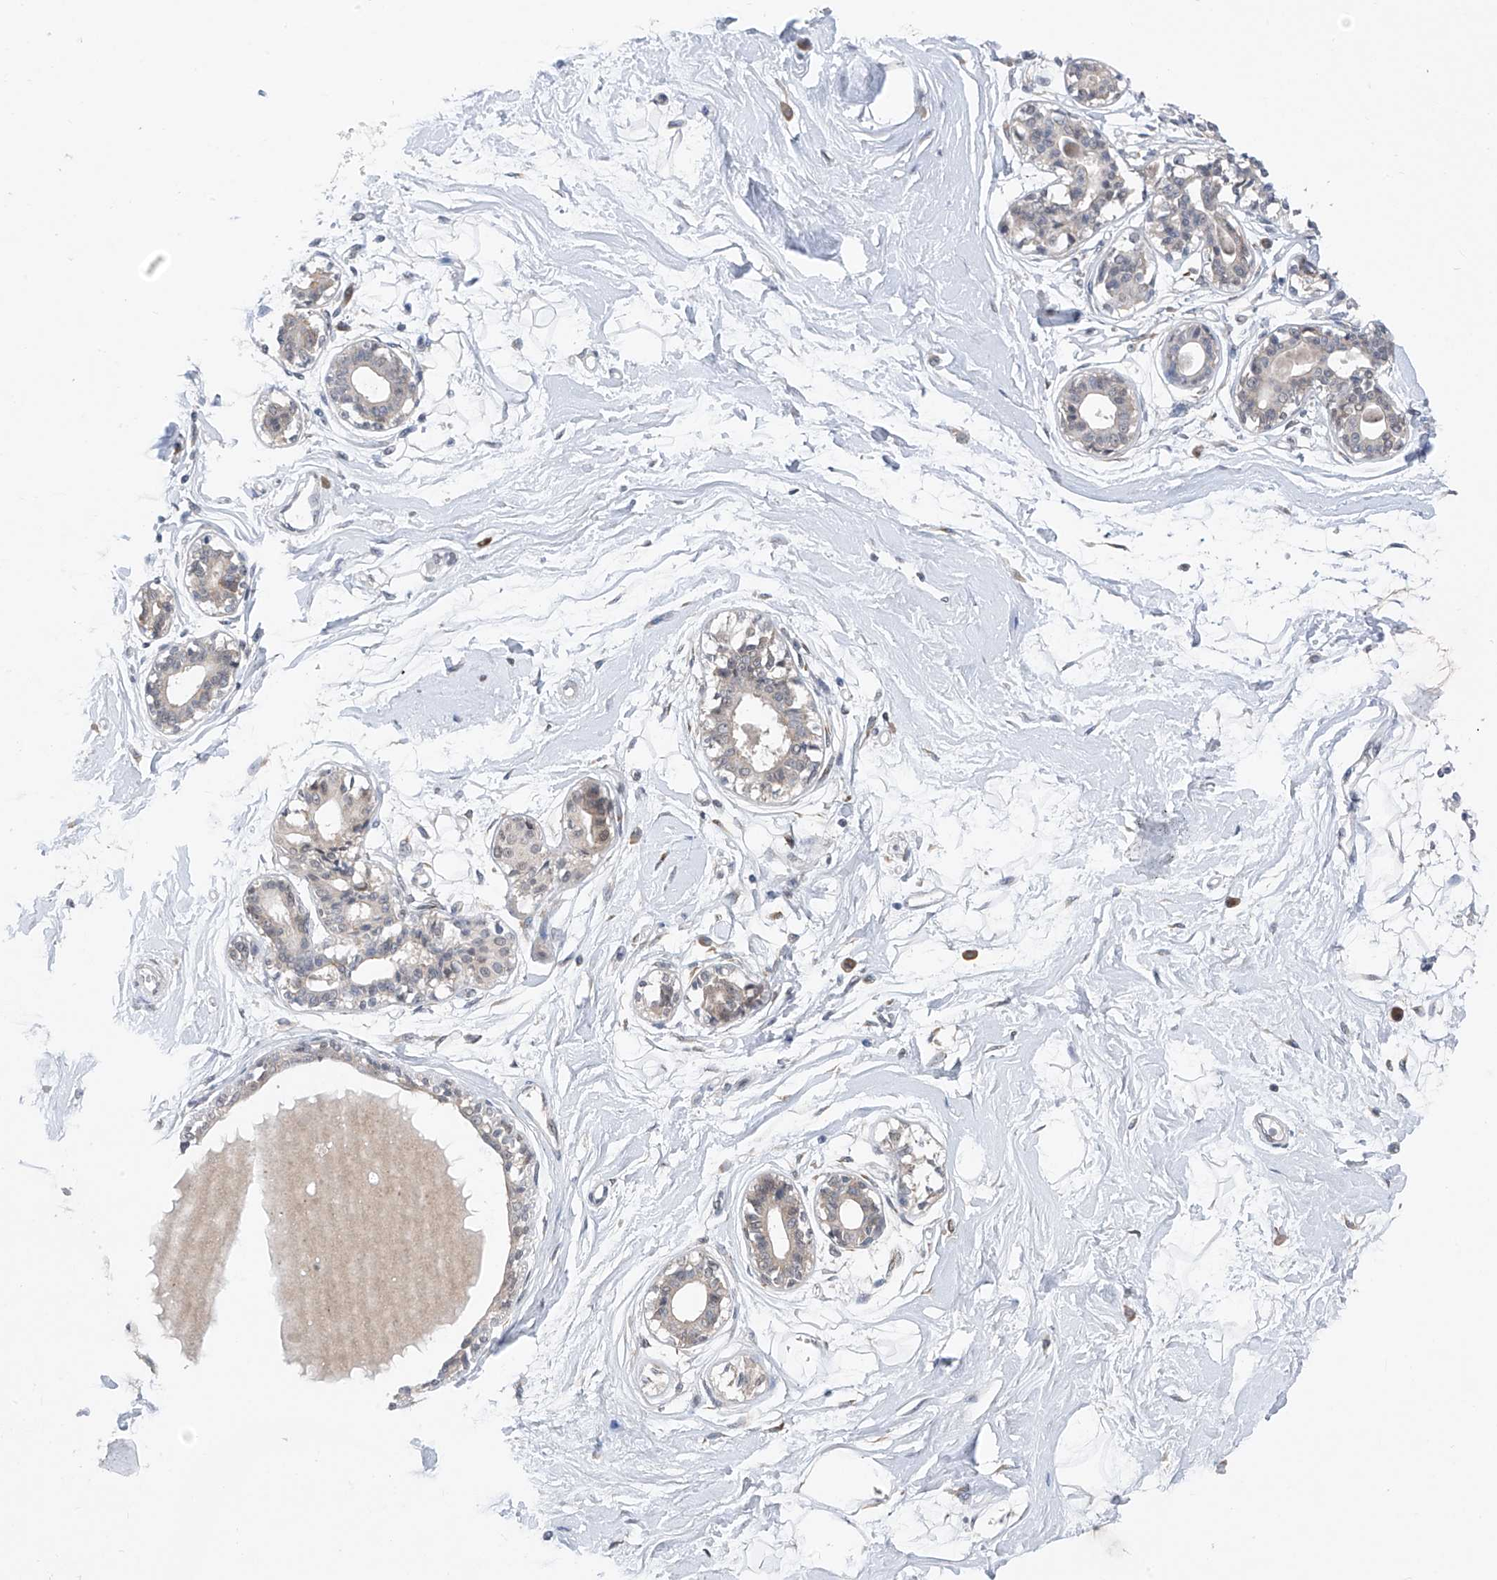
{"staining": {"intensity": "negative", "quantity": "none", "location": "none"}, "tissue": "breast", "cell_type": "Adipocytes", "image_type": "normal", "snomed": [{"axis": "morphology", "description": "Normal tissue, NOS"}, {"axis": "topography", "description": "Breast"}], "caption": "DAB immunohistochemical staining of unremarkable breast exhibits no significant staining in adipocytes.", "gene": "CYP4V2", "patient": {"sex": "female", "age": 45}}